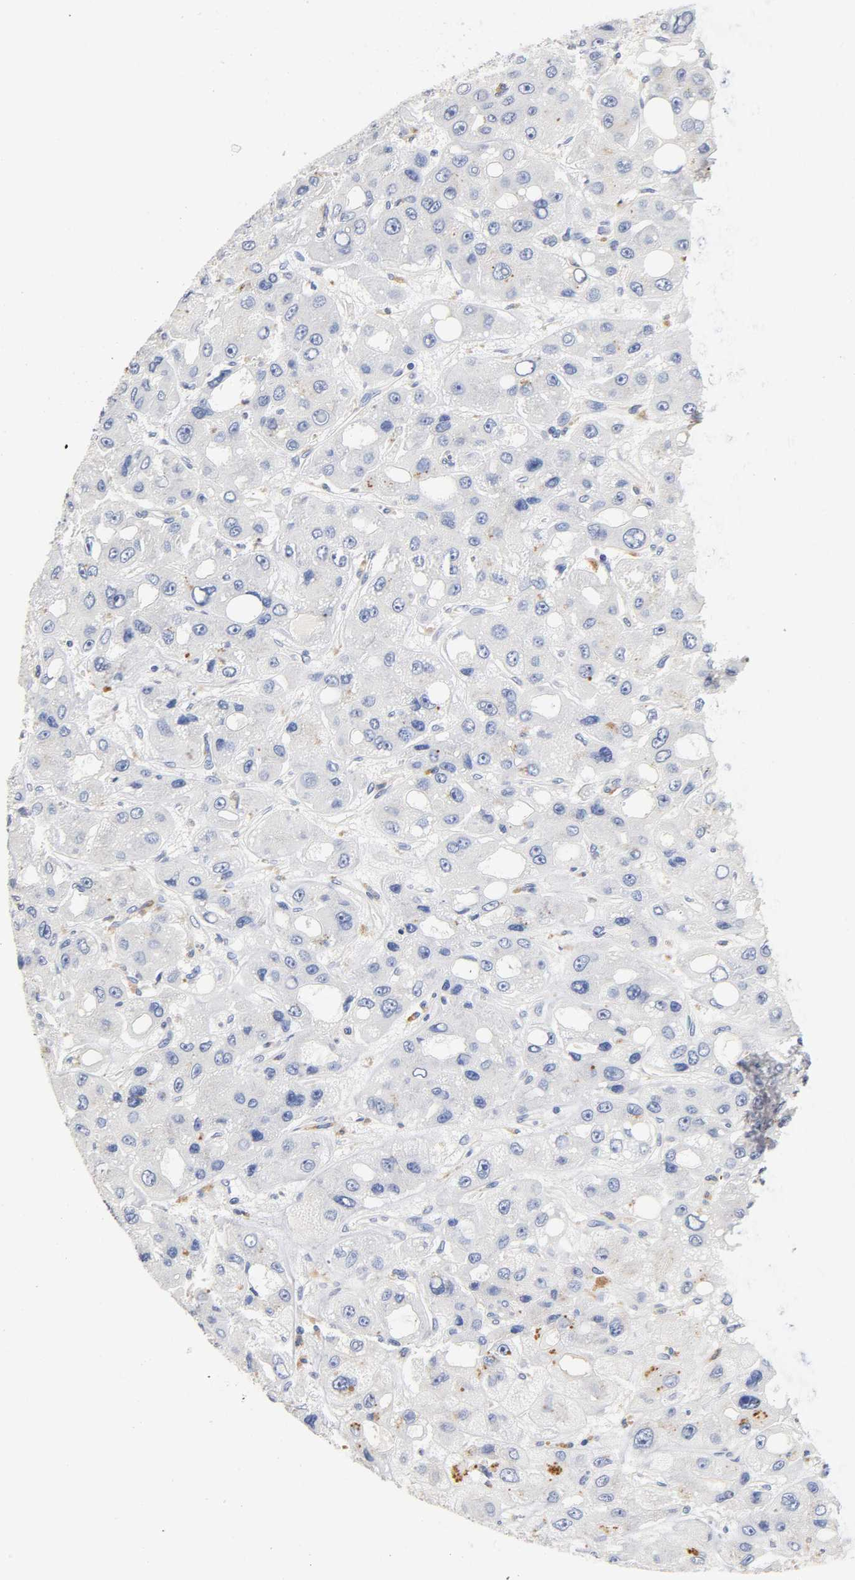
{"staining": {"intensity": "negative", "quantity": "none", "location": "none"}, "tissue": "liver cancer", "cell_type": "Tumor cells", "image_type": "cancer", "snomed": [{"axis": "morphology", "description": "Carcinoma, Hepatocellular, NOS"}, {"axis": "topography", "description": "Liver"}], "caption": "This is an IHC histopathology image of human liver cancer. There is no expression in tumor cells.", "gene": "SEMA5A", "patient": {"sex": "male", "age": 55}}